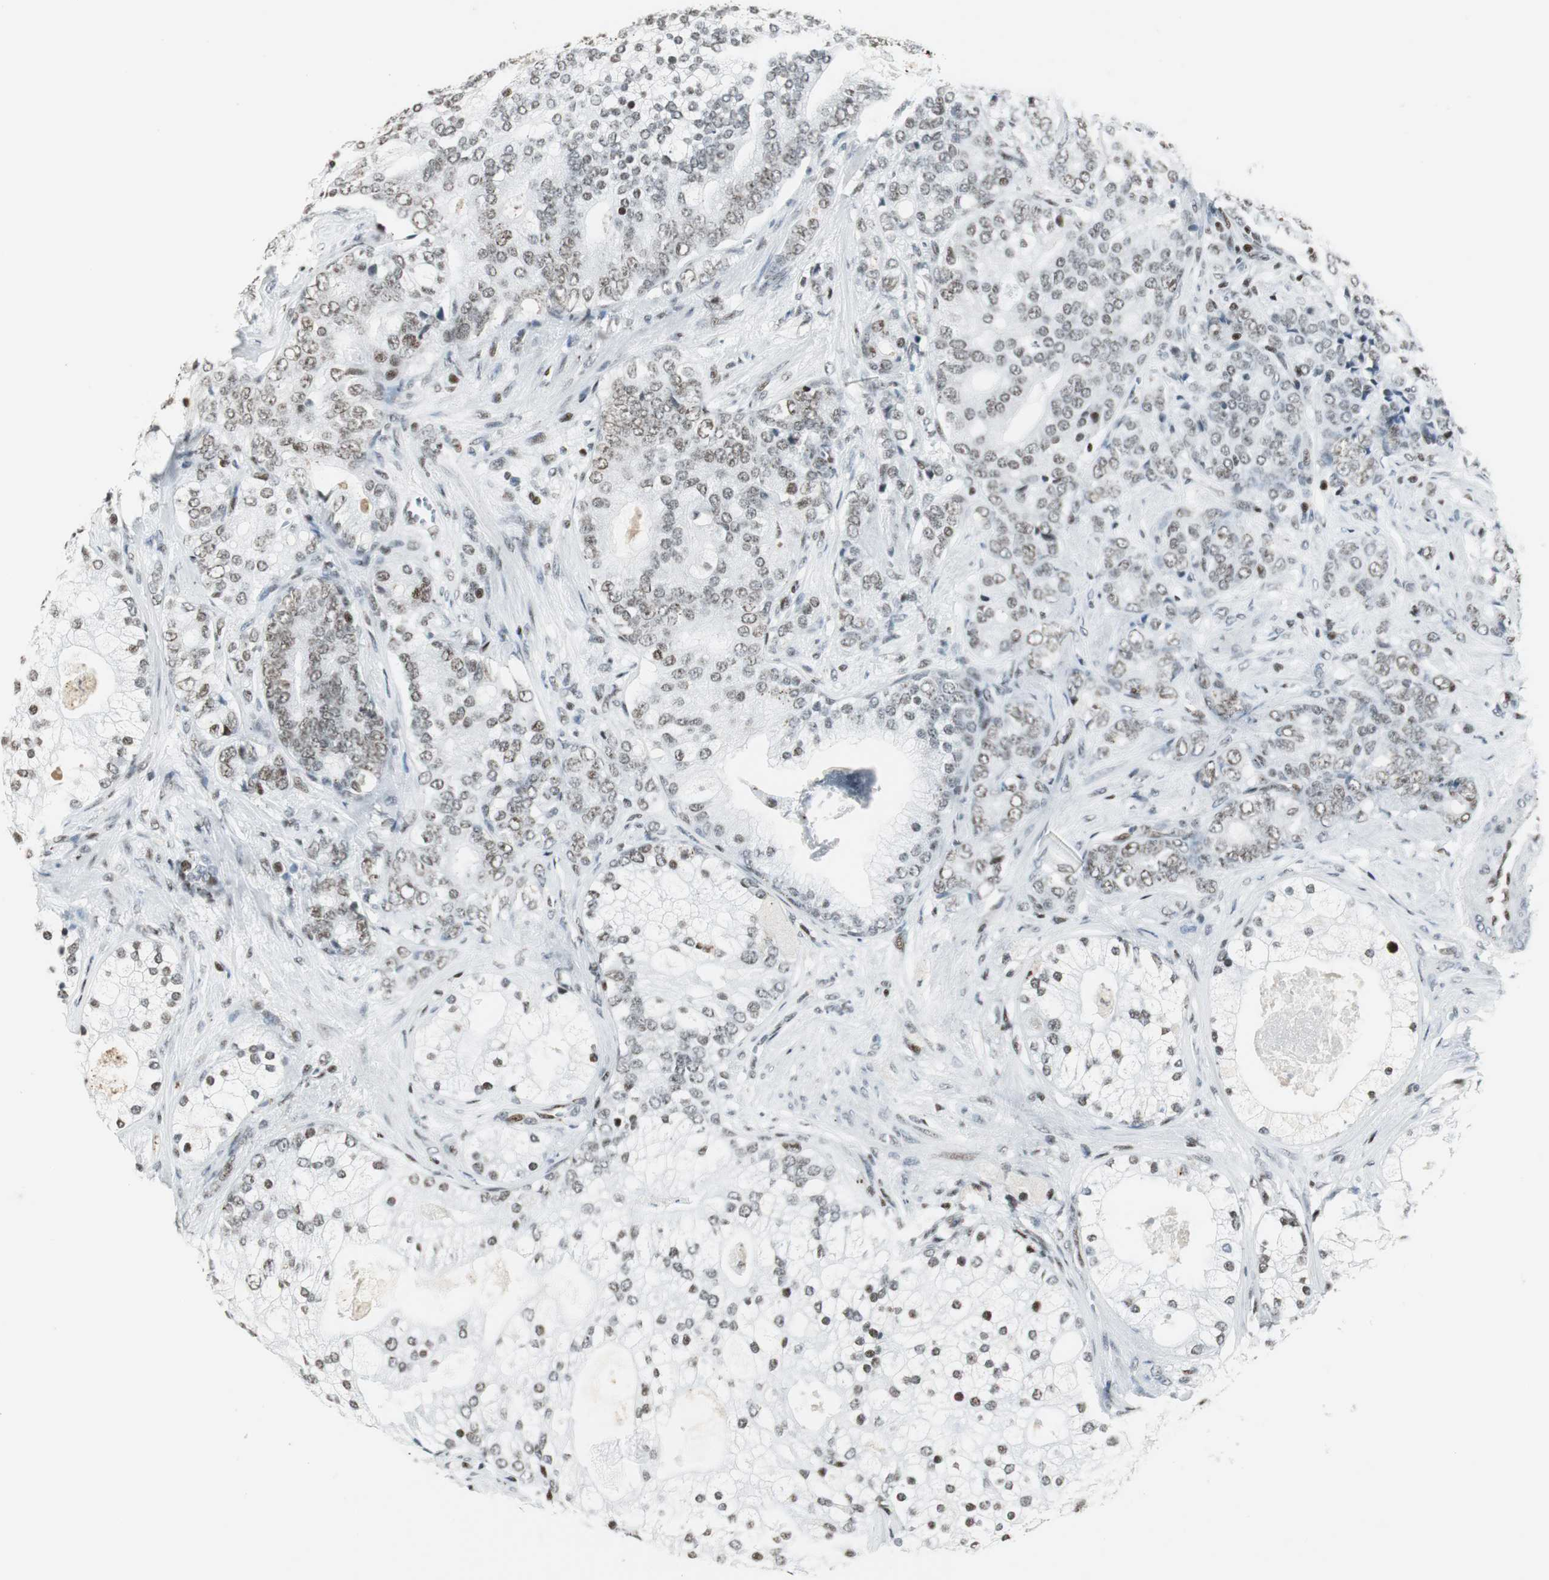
{"staining": {"intensity": "weak", "quantity": "<25%", "location": "nuclear"}, "tissue": "prostate cancer", "cell_type": "Tumor cells", "image_type": "cancer", "snomed": [{"axis": "morphology", "description": "Adenocarcinoma, Low grade"}, {"axis": "topography", "description": "Prostate"}], "caption": "High magnification brightfield microscopy of adenocarcinoma (low-grade) (prostate) stained with DAB (3,3'-diaminobenzidine) (brown) and counterstained with hematoxylin (blue): tumor cells show no significant expression. (DAB (3,3'-diaminobenzidine) immunohistochemistry (IHC) with hematoxylin counter stain).", "gene": "RBBP4", "patient": {"sex": "male", "age": 58}}